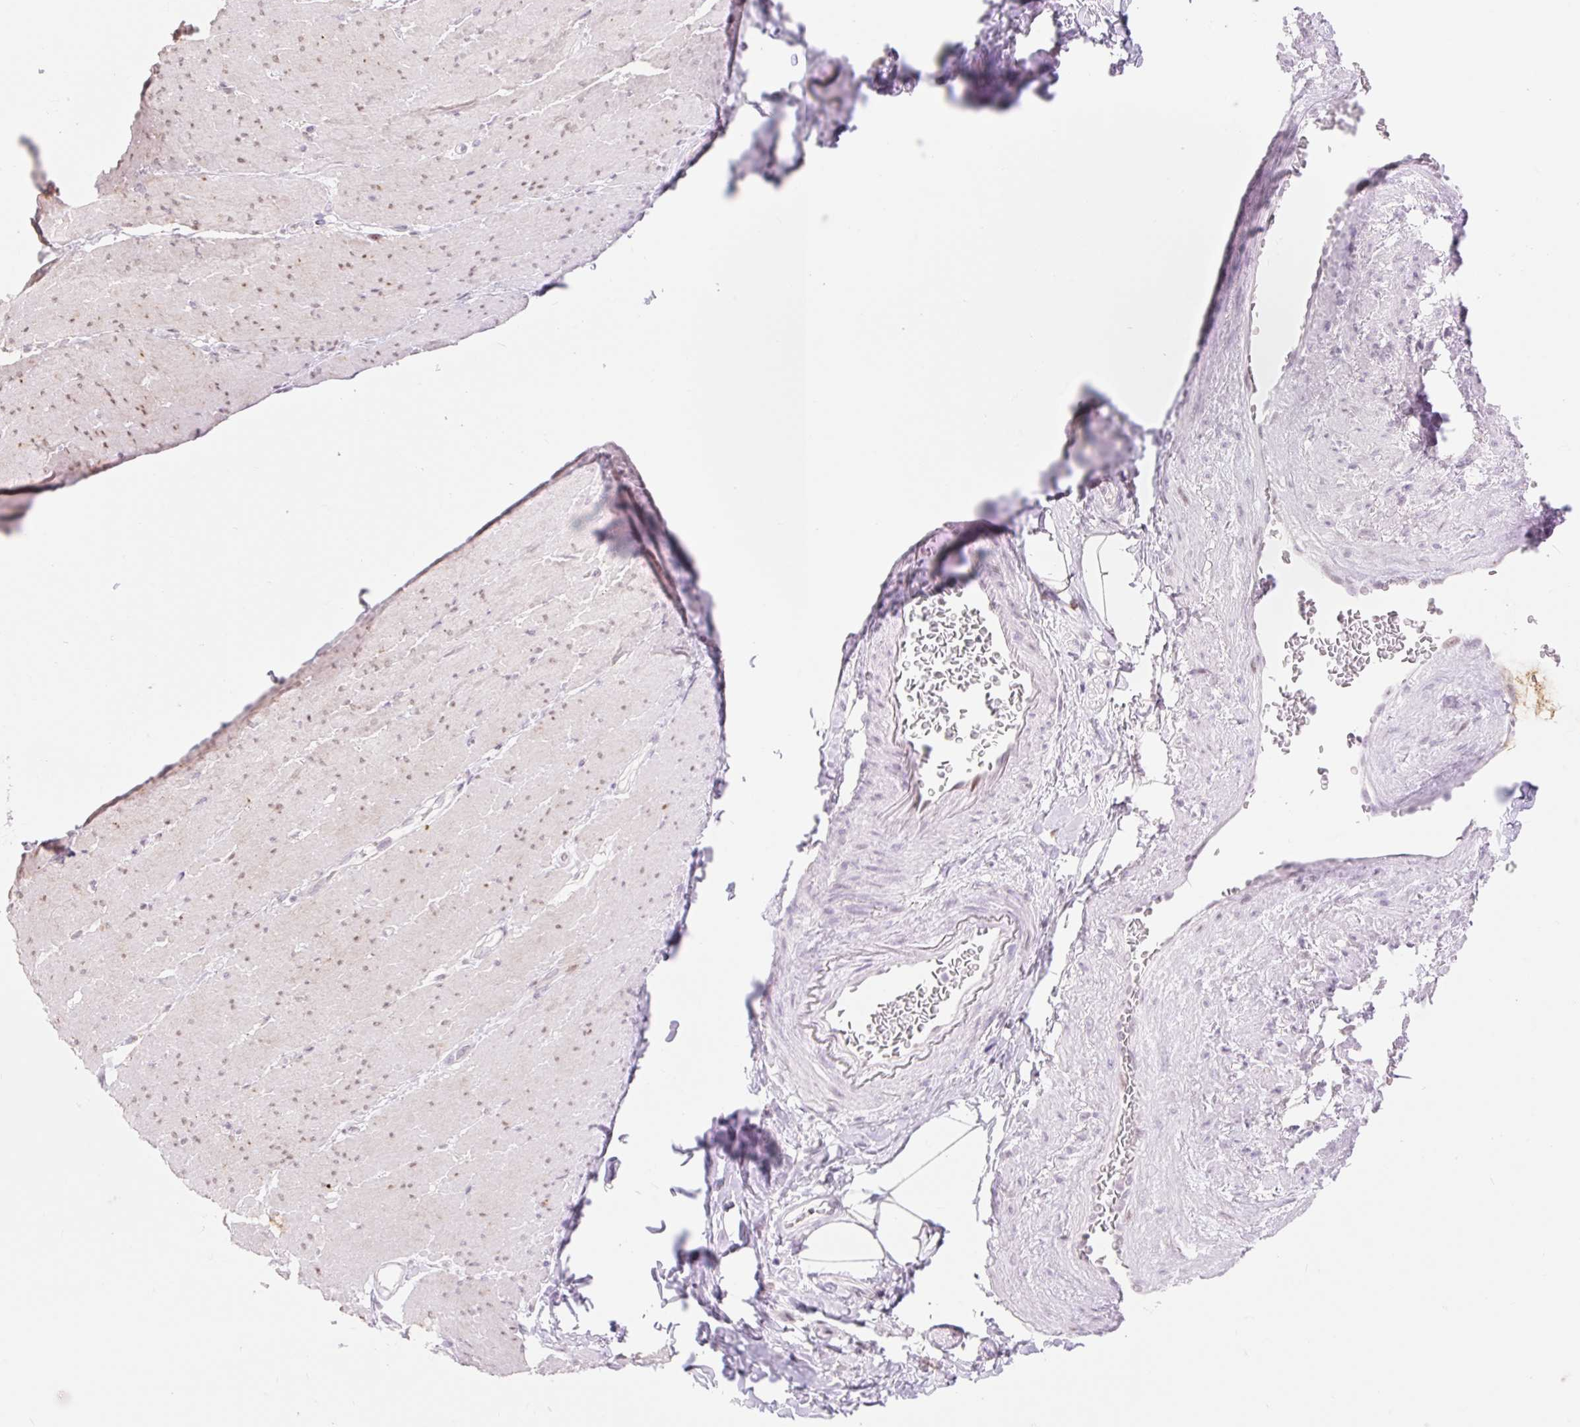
{"staining": {"intensity": "weak", "quantity": "25%-75%", "location": "nuclear"}, "tissue": "smooth muscle", "cell_type": "Smooth muscle cells", "image_type": "normal", "snomed": [{"axis": "morphology", "description": "Normal tissue, NOS"}, {"axis": "topography", "description": "Smooth muscle"}, {"axis": "topography", "description": "Rectum"}], "caption": "The histopathology image reveals immunohistochemical staining of normal smooth muscle. There is weak nuclear positivity is seen in approximately 25%-75% of smooth muscle cells. (DAB (3,3'-diaminobenzidine) = brown stain, brightfield microscopy at high magnification).", "gene": "H2BW1", "patient": {"sex": "male", "age": 53}}